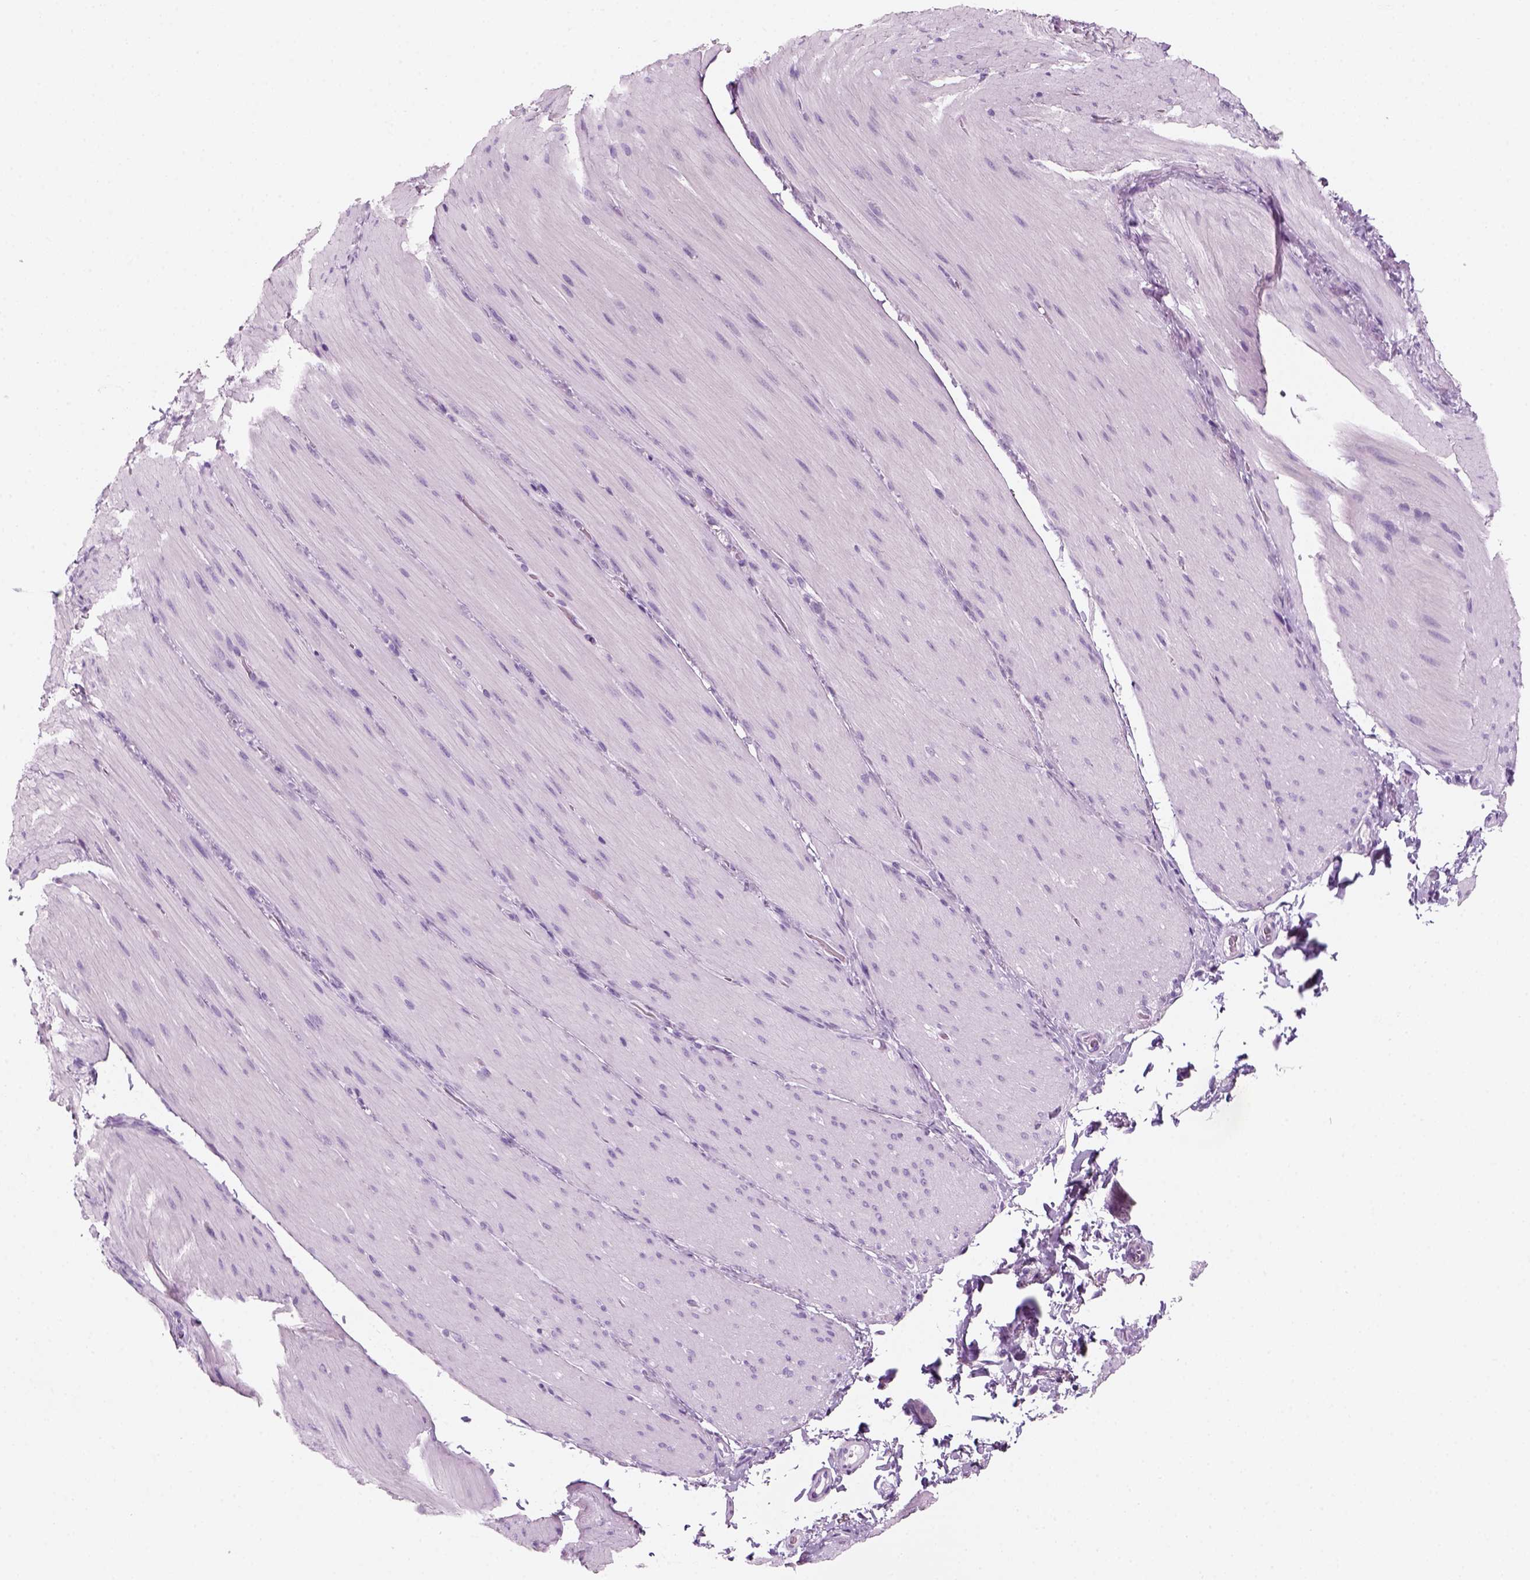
{"staining": {"intensity": "negative", "quantity": "none", "location": "none"}, "tissue": "smooth muscle", "cell_type": "Smooth muscle cells", "image_type": "normal", "snomed": [{"axis": "morphology", "description": "Normal tissue, NOS"}, {"axis": "topography", "description": "Smooth muscle"}, {"axis": "topography", "description": "Colon"}], "caption": "This is an immunohistochemistry photomicrograph of benign human smooth muscle. There is no expression in smooth muscle cells.", "gene": "KRTAP11", "patient": {"sex": "male", "age": 73}}